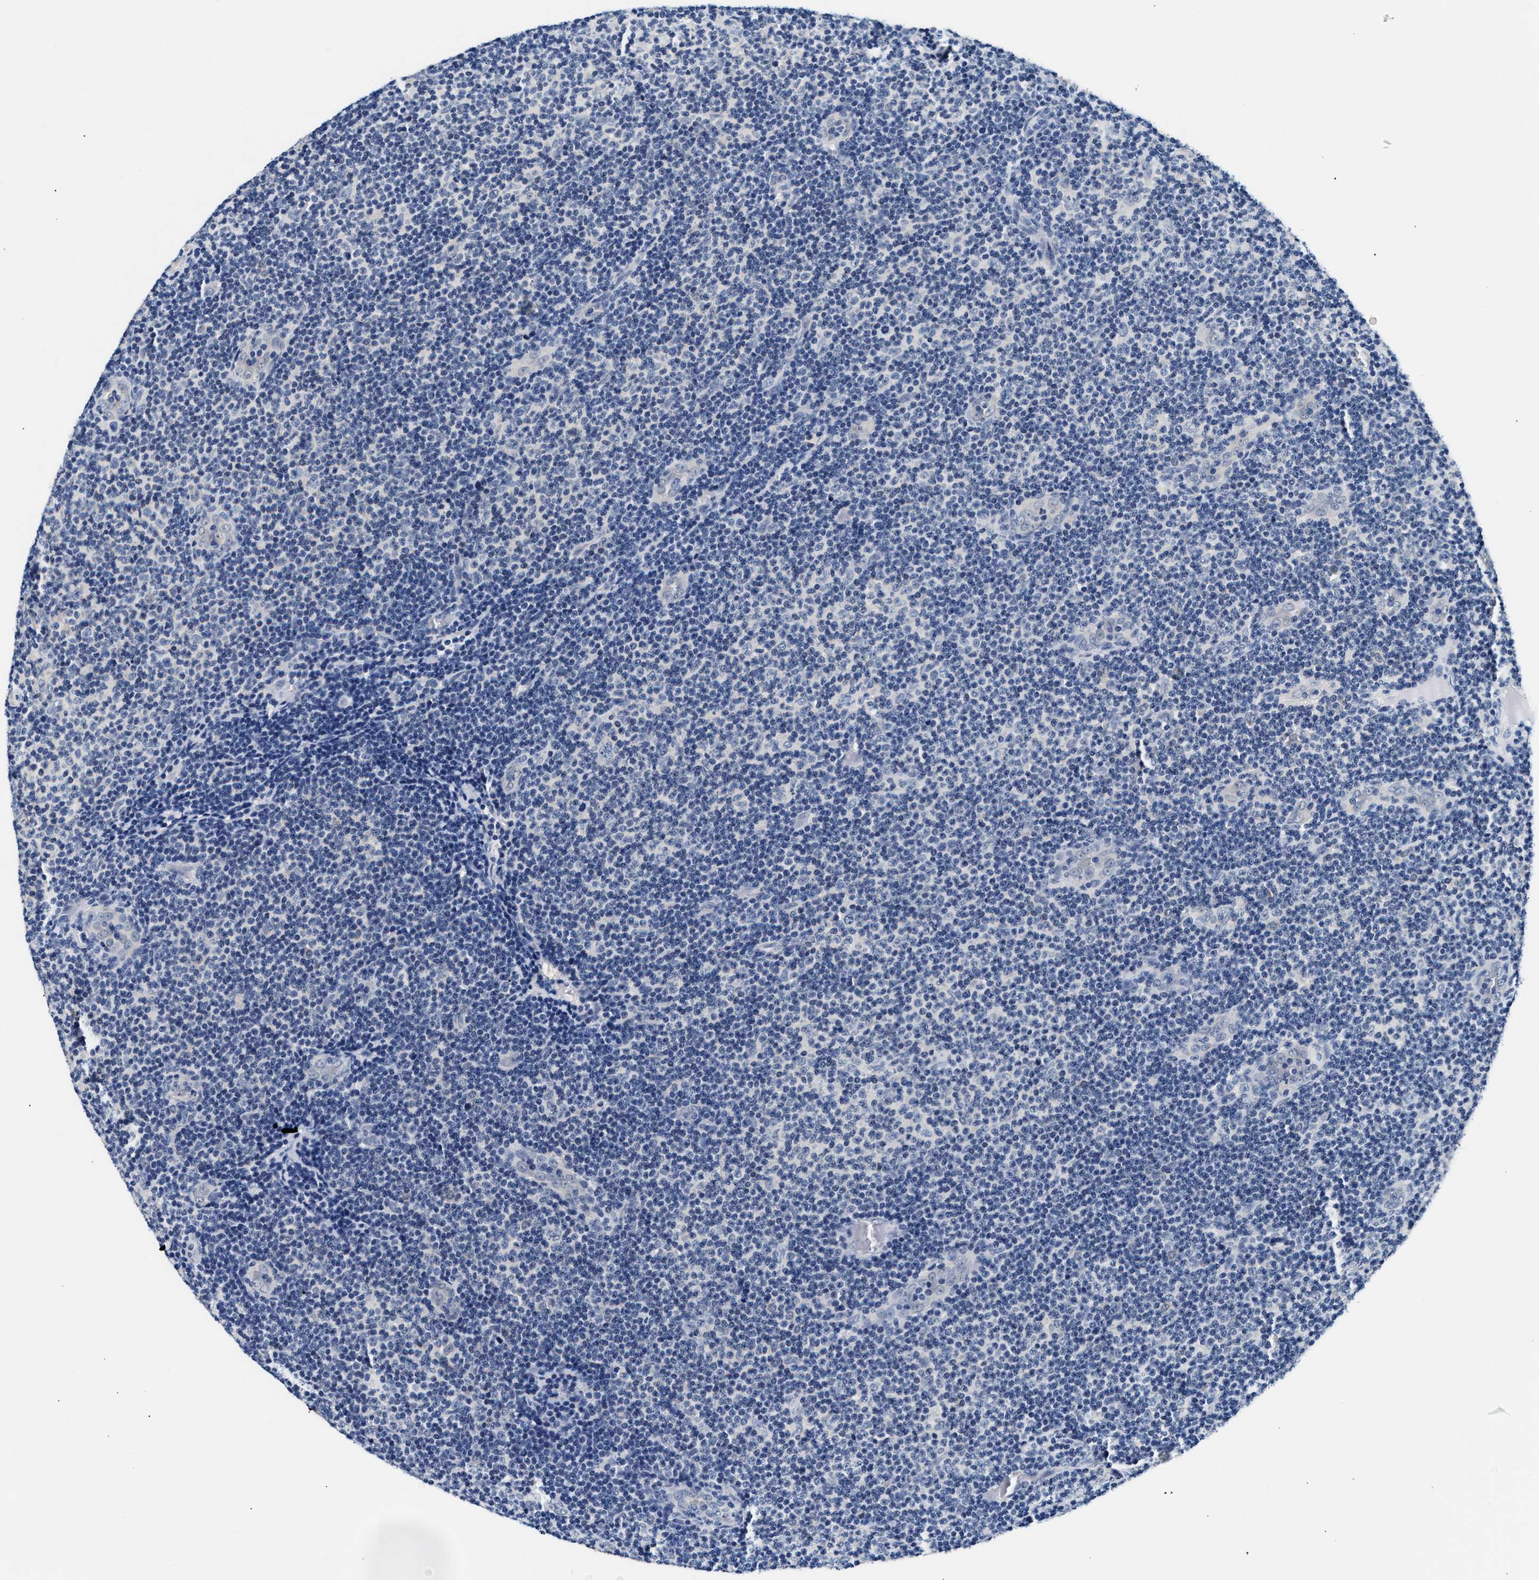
{"staining": {"intensity": "negative", "quantity": "none", "location": "none"}, "tissue": "lymphoma", "cell_type": "Tumor cells", "image_type": "cancer", "snomed": [{"axis": "morphology", "description": "Malignant lymphoma, non-Hodgkin's type, Low grade"}, {"axis": "topography", "description": "Lymph node"}], "caption": "Immunohistochemical staining of malignant lymphoma, non-Hodgkin's type (low-grade) displays no significant staining in tumor cells.", "gene": "UCHL3", "patient": {"sex": "male", "age": 83}}